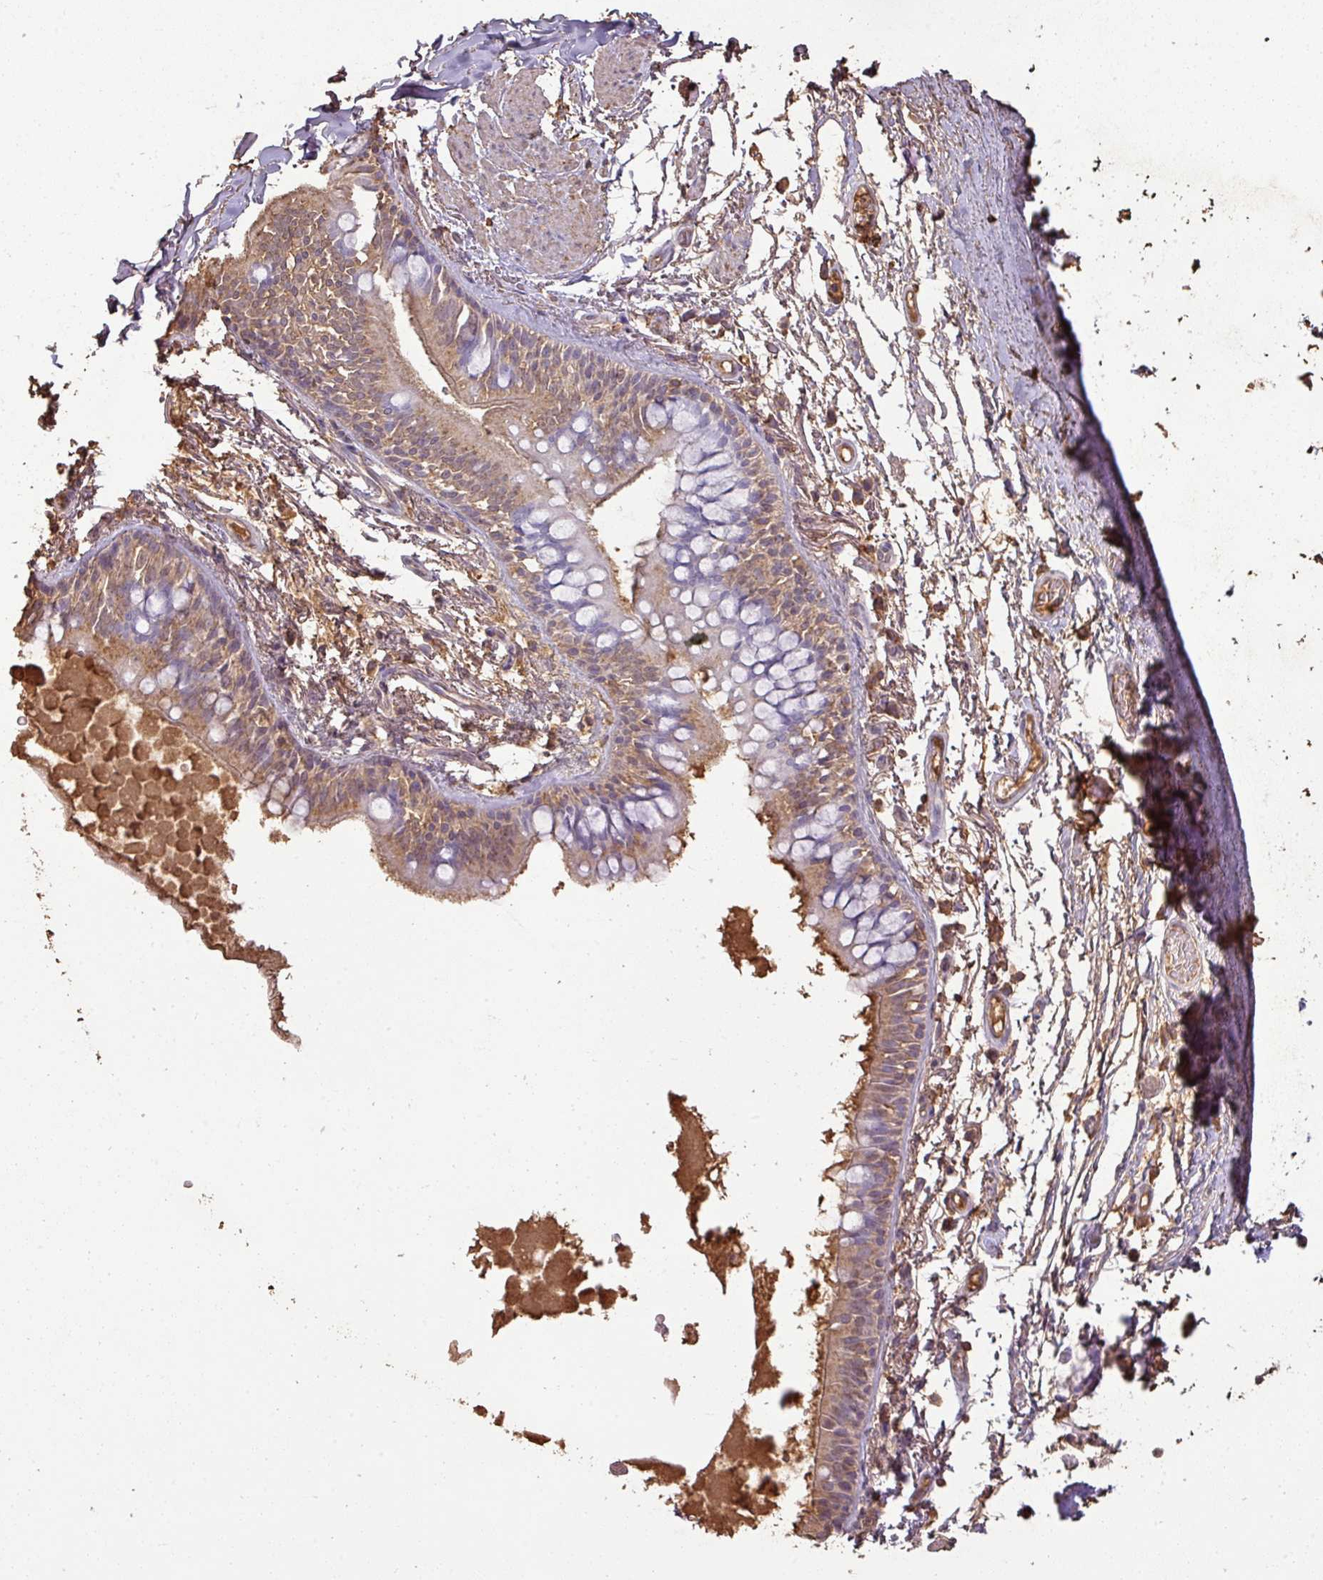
{"staining": {"intensity": "moderate", "quantity": ">75%", "location": "cytoplasmic/membranous"}, "tissue": "bronchus", "cell_type": "Respiratory epithelial cells", "image_type": "normal", "snomed": [{"axis": "morphology", "description": "Normal tissue, NOS"}, {"axis": "topography", "description": "Bronchus"}], "caption": "Respiratory epithelial cells show medium levels of moderate cytoplasmic/membranous expression in approximately >75% of cells in normal human bronchus.", "gene": "ATAT1", "patient": {"sex": "male", "age": 70}}